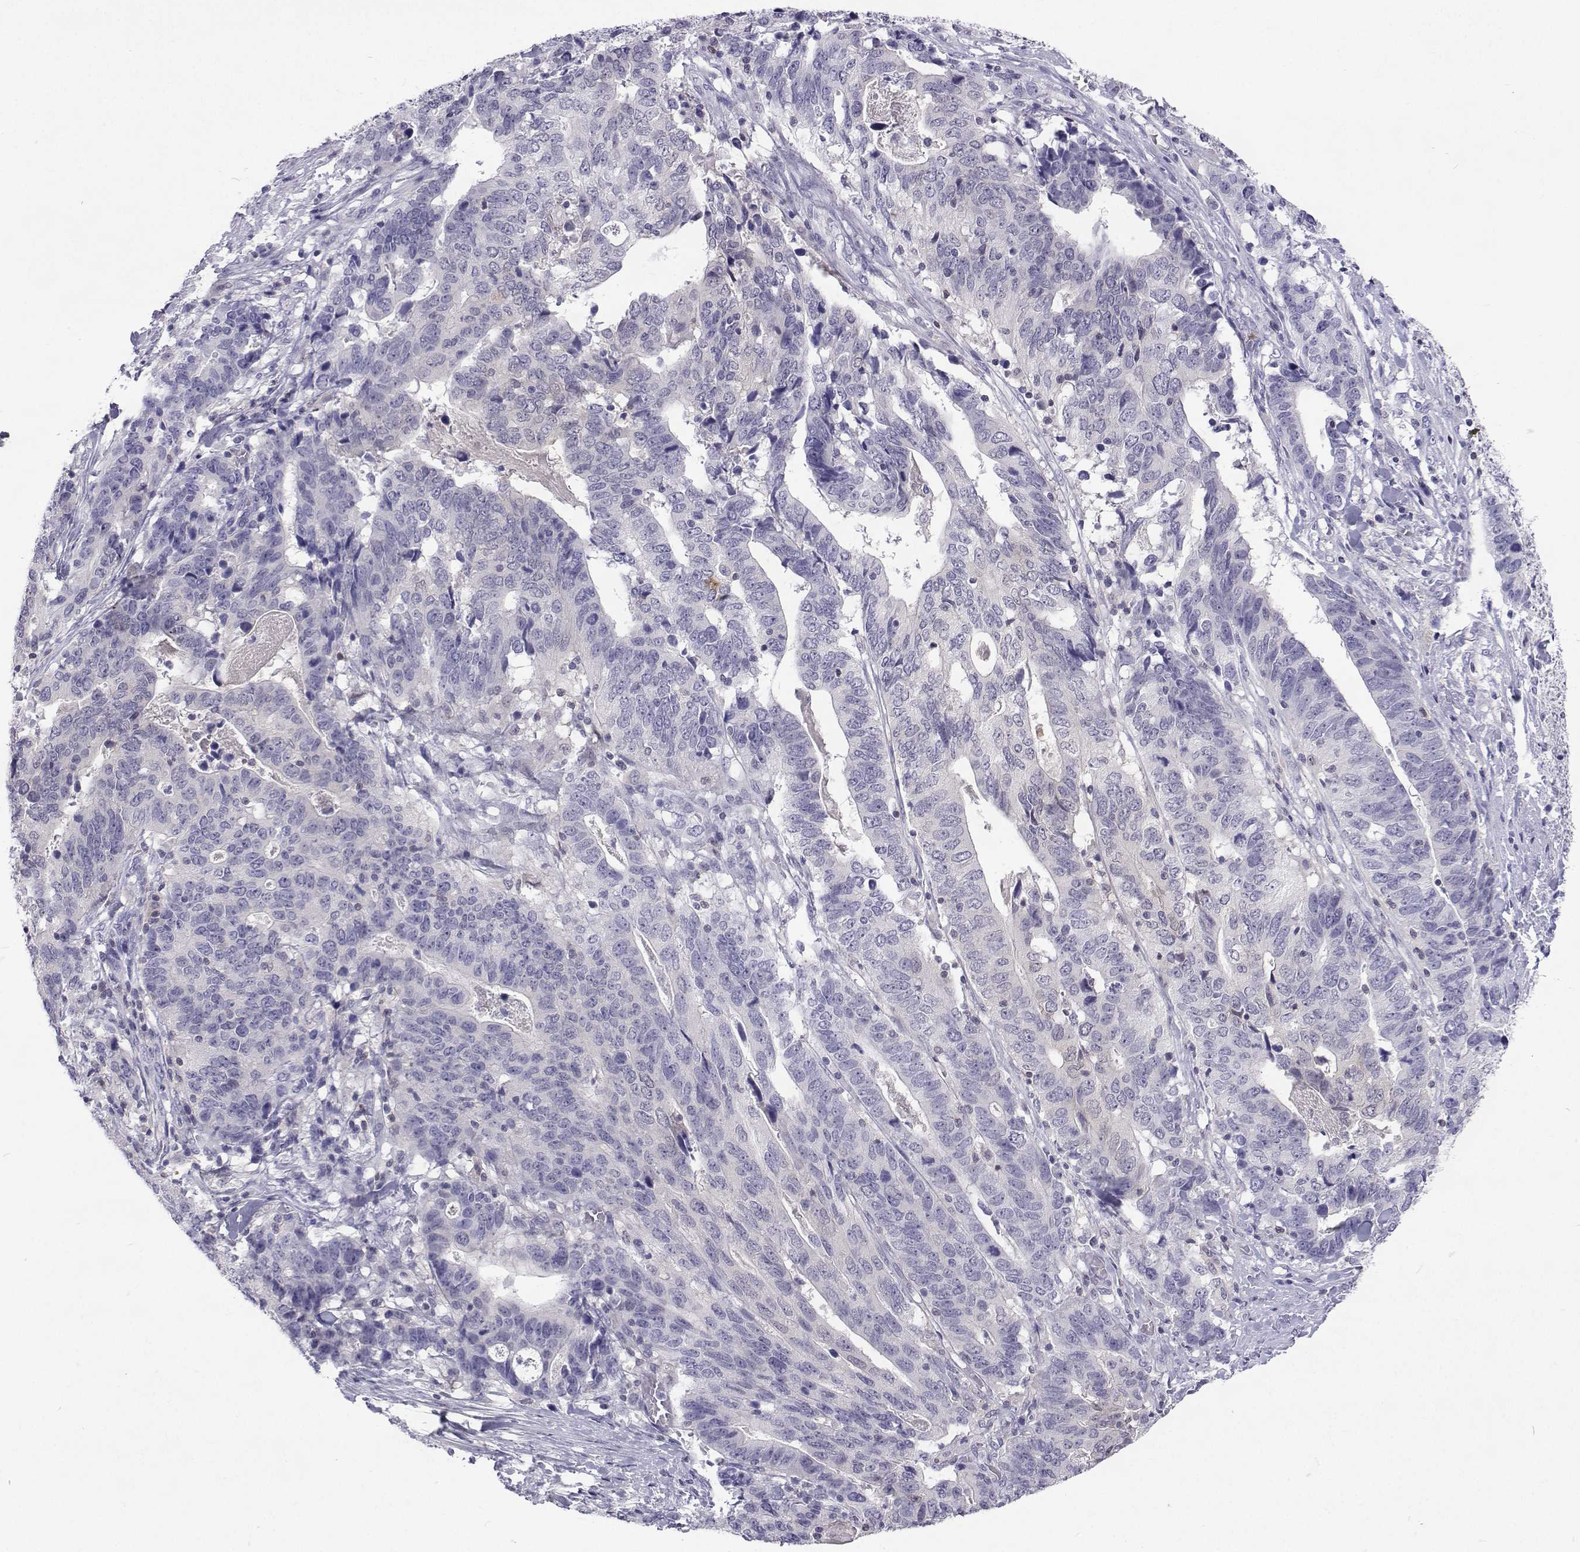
{"staining": {"intensity": "negative", "quantity": "none", "location": "none"}, "tissue": "stomach cancer", "cell_type": "Tumor cells", "image_type": "cancer", "snomed": [{"axis": "morphology", "description": "Adenocarcinoma, NOS"}, {"axis": "topography", "description": "Stomach, upper"}], "caption": "DAB immunohistochemical staining of human stomach cancer displays no significant positivity in tumor cells.", "gene": "GALM", "patient": {"sex": "female", "age": 67}}